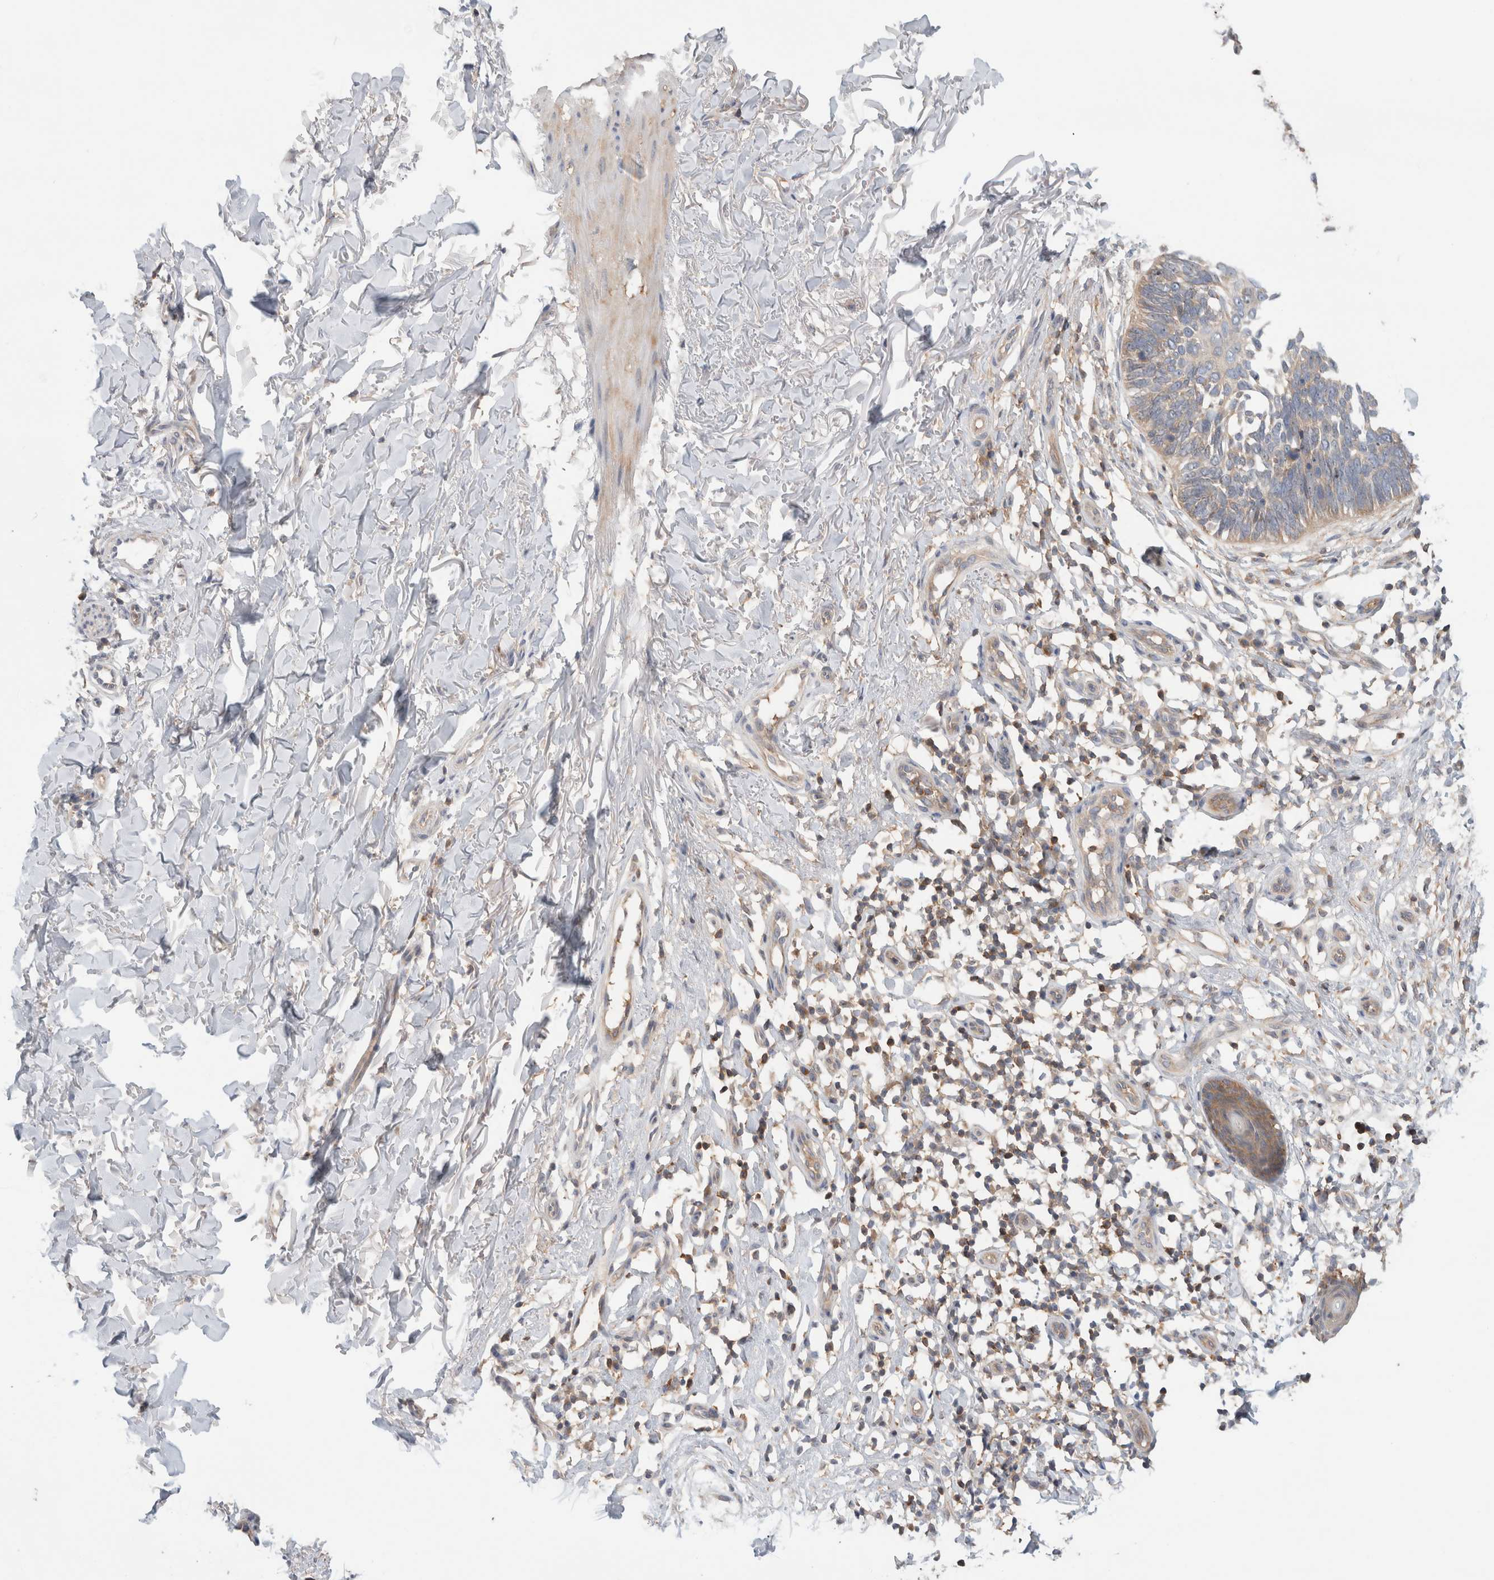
{"staining": {"intensity": "weak", "quantity": "25%-75%", "location": "cytoplasmic/membranous"}, "tissue": "skin cancer", "cell_type": "Tumor cells", "image_type": "cancer", "snomed": [{"axis": "morphology", "description": "Normal tissue, NOS"}, {"axis": "morphology", "description": "Basal cell carcinoma"}, {"axis": "topography", "description": "Skin"}], "caption": "This histopathology image displays immunohistochemistry (IHC) staining of human skin cancer, with low weak cytoplasmic/membranous staining in about 25%-75% of tumor cells.", "gene": "KLHL14", "patient": {"sex": "male", "age": 77}}